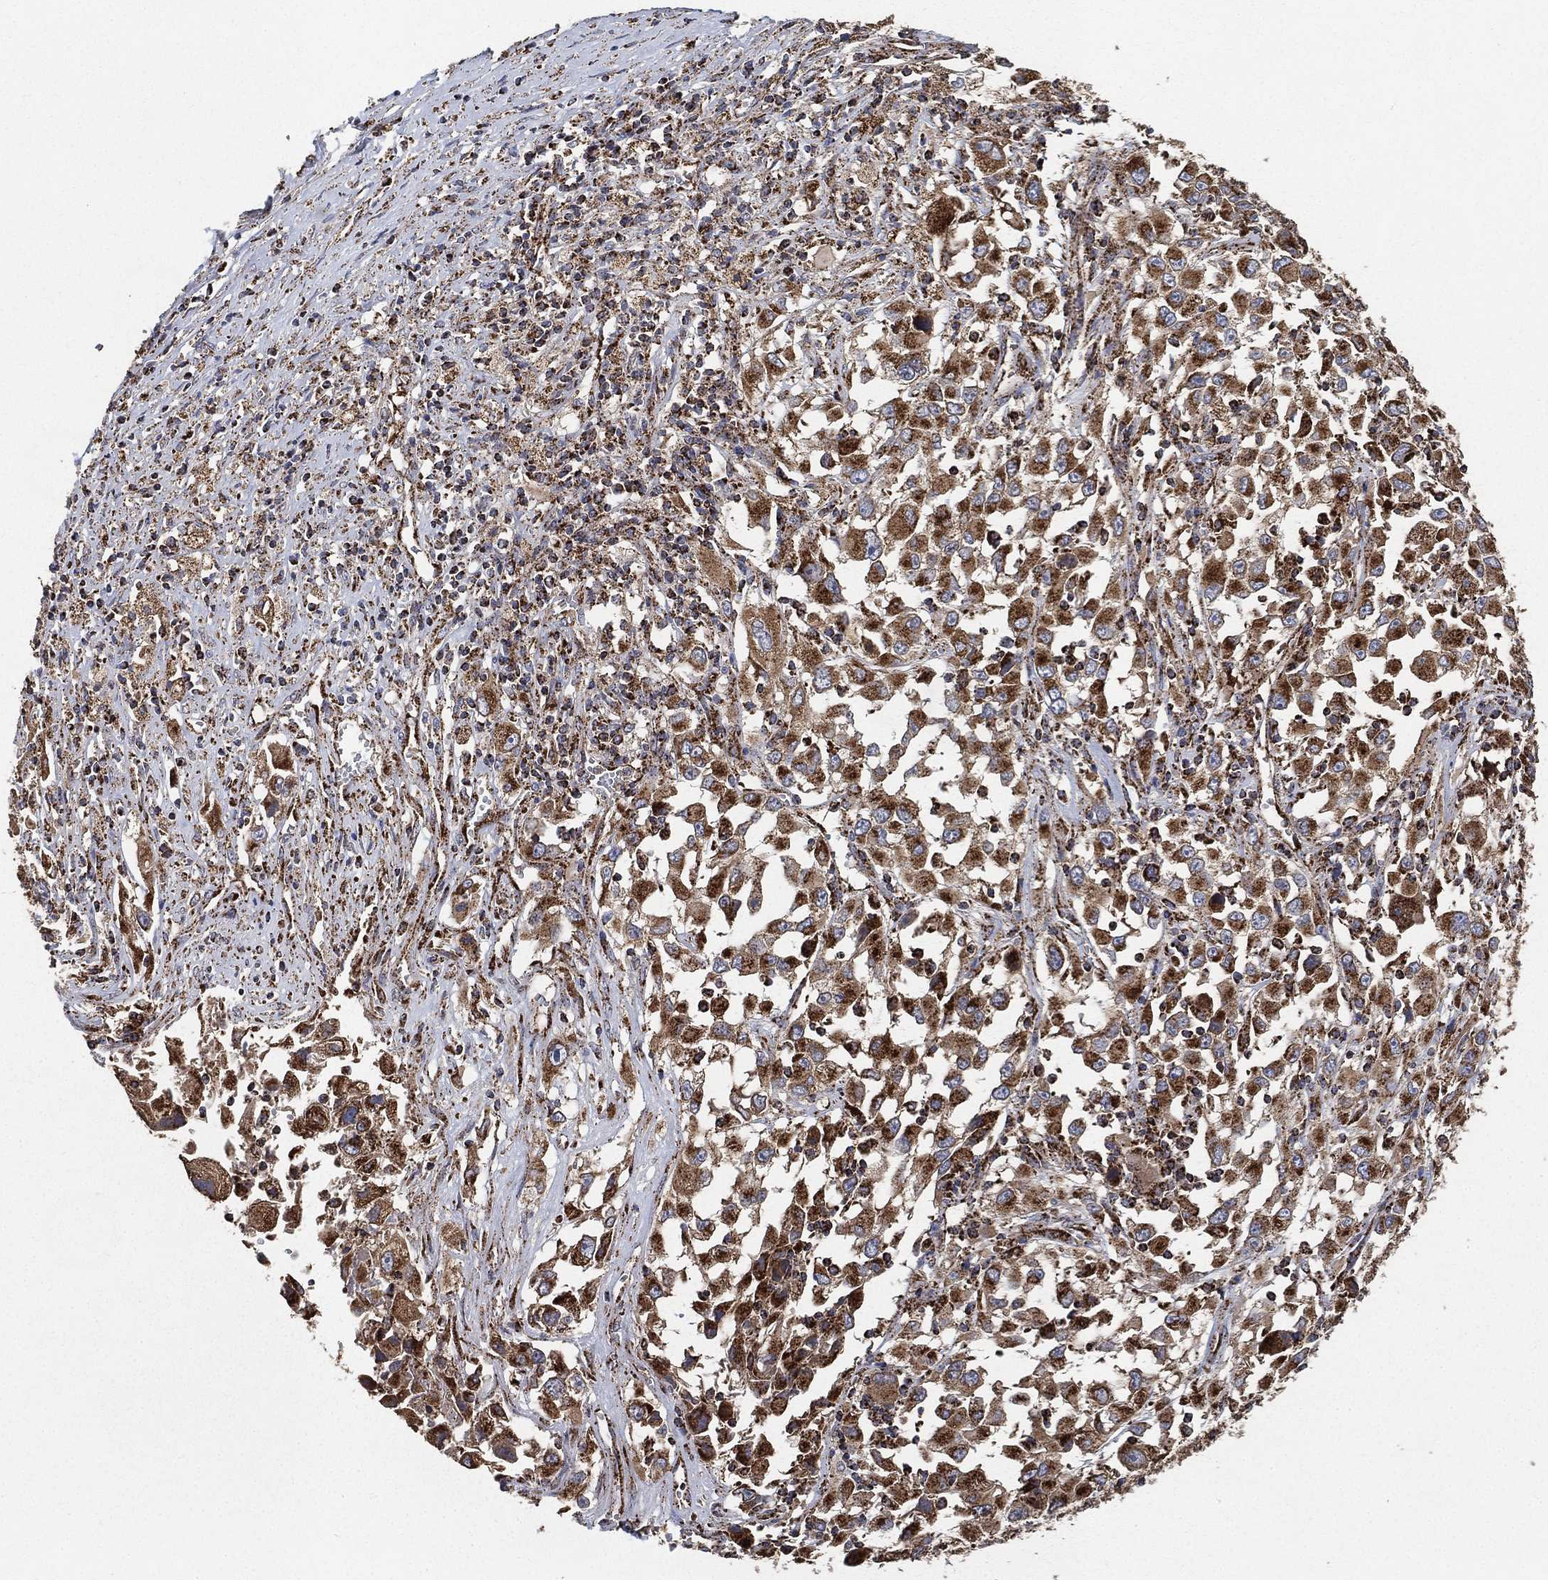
{"staining": {"intensity": "strong", "quantity": ">75%", "location": "cytoplasmic/membranous"}, "tissue": "melanoma", "cell_type": "Tumor cells", "image_type": "cancer", "snomed": [{"axis": "morphology", "description": "Malignant melanoma, Metastatic site"}, {"axis": "topography", "description": "Soft tissue"}], "caption": "A high amount of strong cytoplasmic/membranous staining is seen in approximately >75% of tumor cells in melanoma tissue. (Stains: DAB in brown, nuclei in blue, Microscopy: brightfield microscopy at high magnification).", "gene": "SLC38A7", "patient": {"sex": "male", "age": 50}}